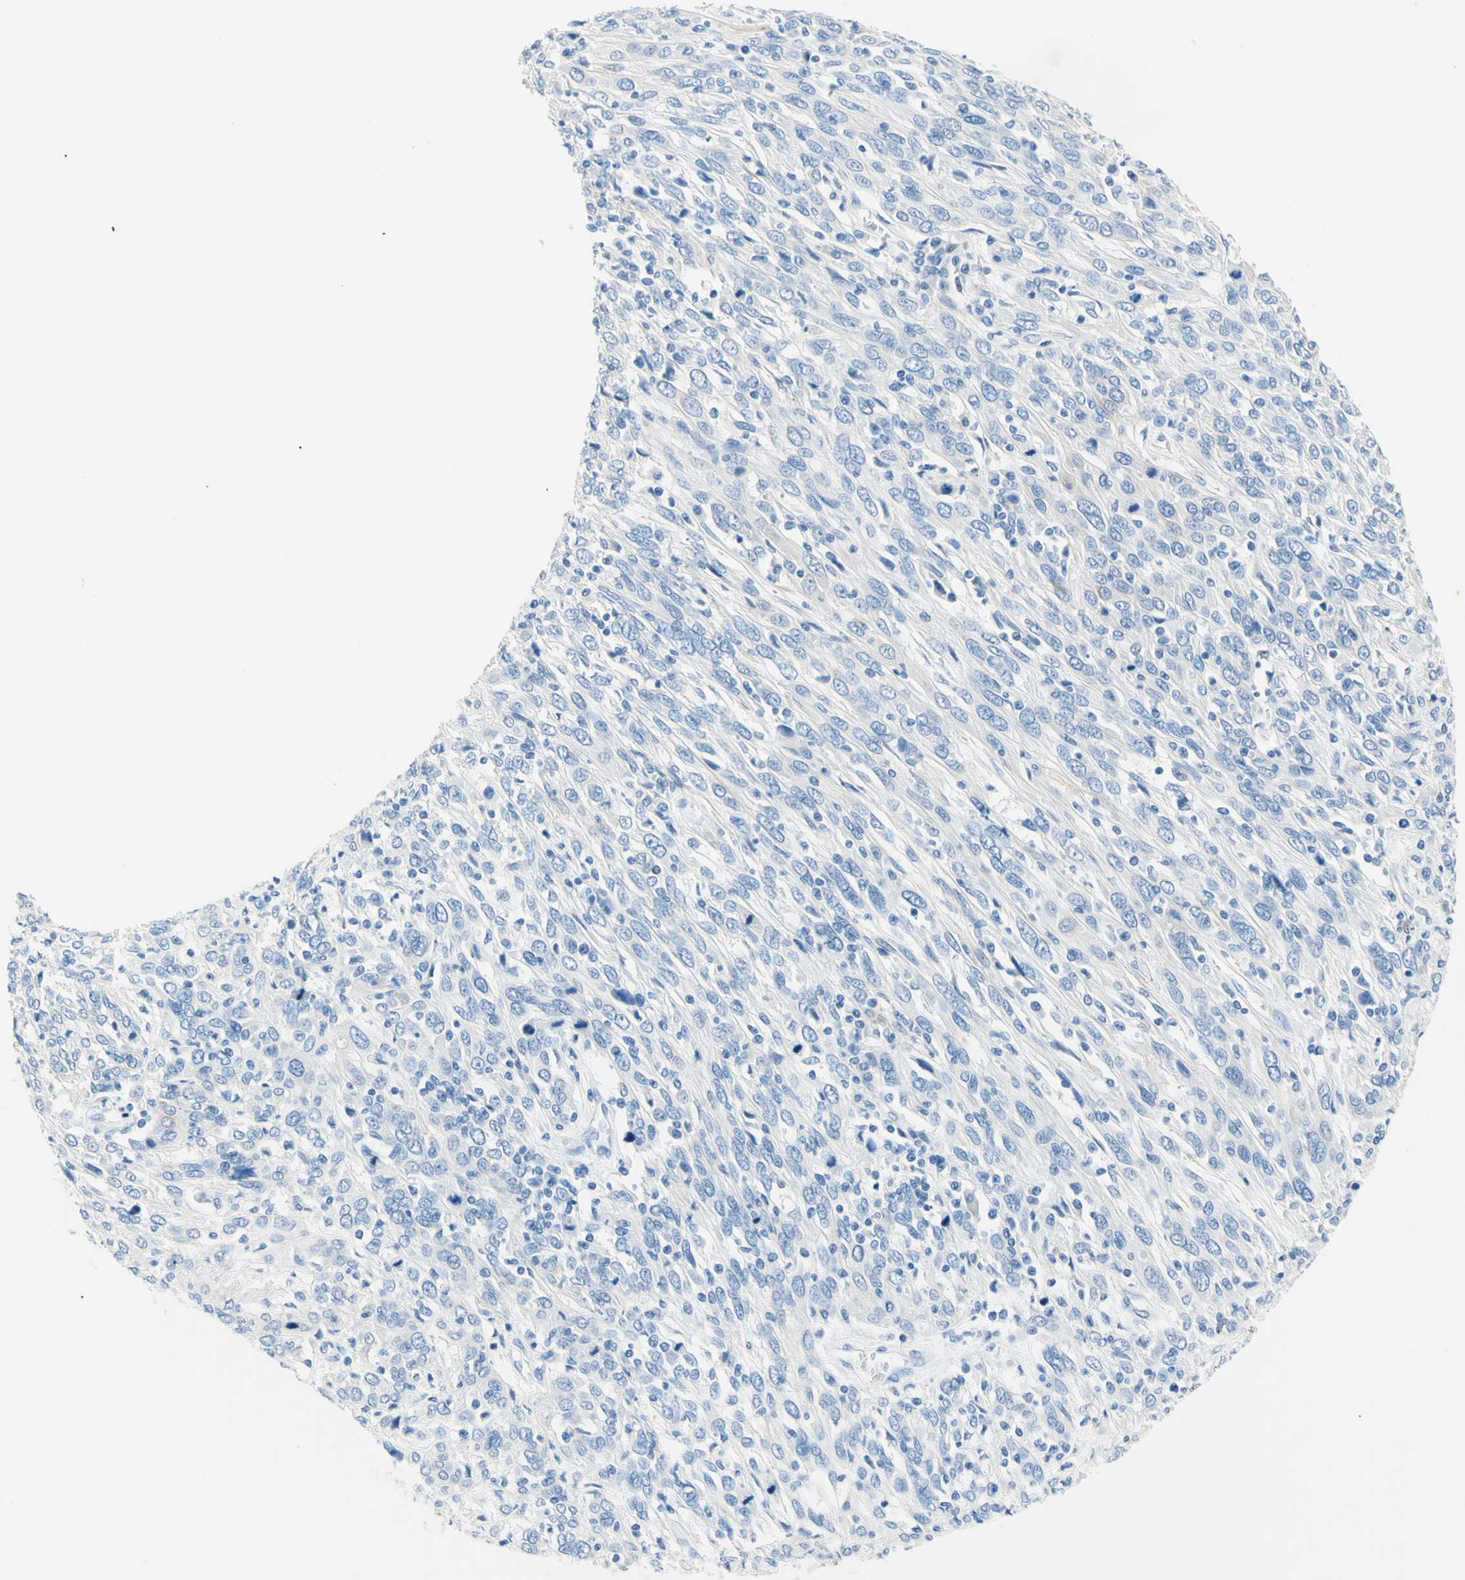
{"staining": {"intensity": "negative", "quantity": "none", "location": "none"}, "tissue": "cervical cancer", "cell_type": "Tumor cells", "image_type": "cancer", "snomed": [{"axis": "morphology", "description": "Squamous cell carcinoma, NOS"}, {"axis": "topography", "description": "Cervix"}], "caption": "The image reveals no staining of tumor cells in cervical cancer (squamous cell carcinoma). (DAB (3,3'-diaminobenzidine) immunohistochemistry visualized using brightfield microscopy, high magnification).", "gene": "HPCA", "patient": {"sex": "female", "age": 46}}